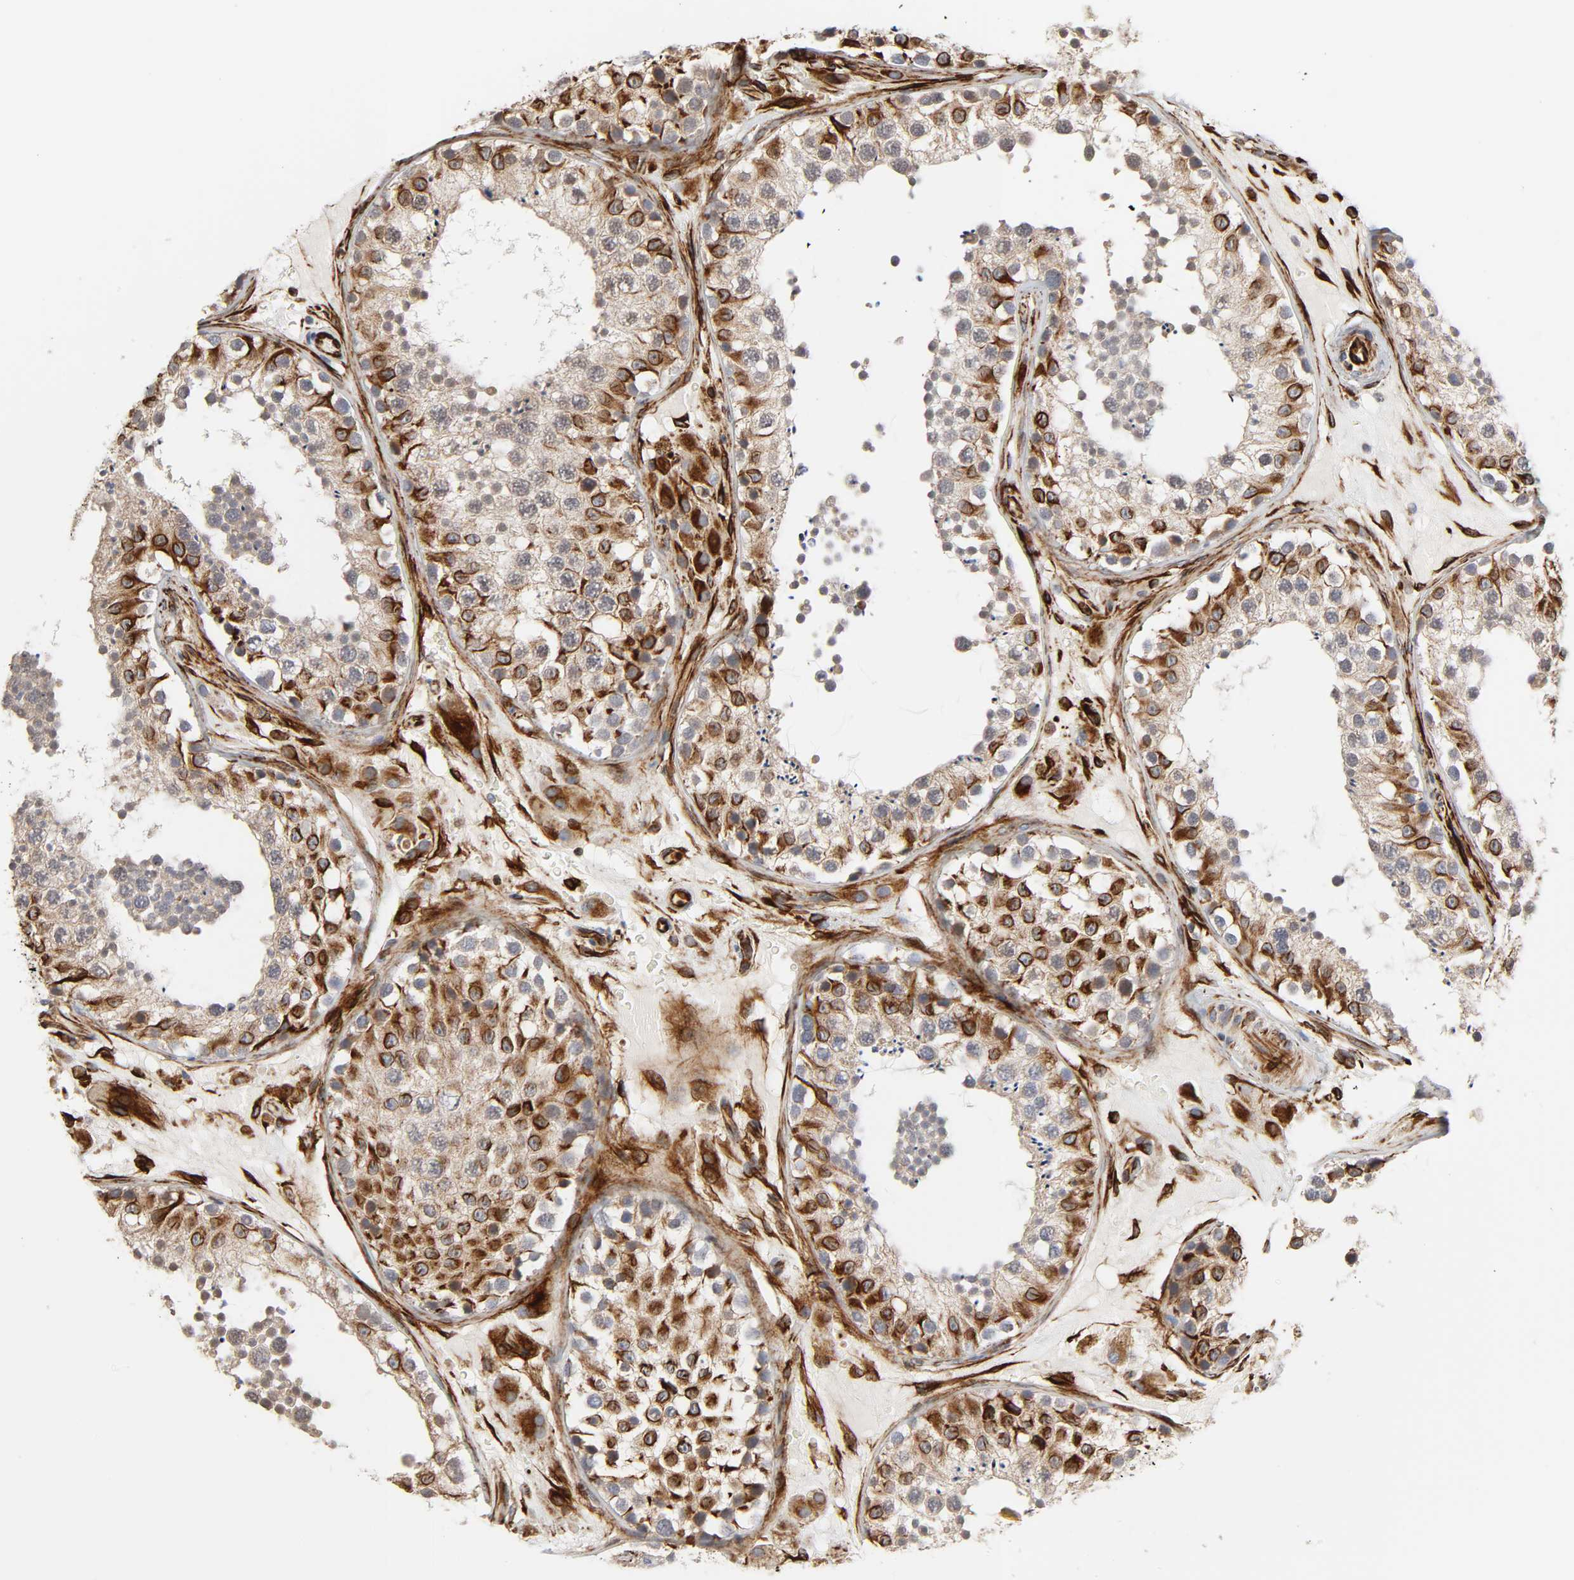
{"staining": {"intensity": "strong", "quantity": "<25%", "location": "cytoplasmic/membranous"}, "tissue": "testis", "cell_type": "Cells in seminiferous ducts", "image_type": "normal", "snomed": [{"axis": "morphology", "description": "Normal tissue, NOS"}, {"axis": "topography", "description": "Testis"}], "caption": "Immunohistochemical staining of benign testis displays <25% levels of strong cytoplasmic/membranous protein expression in about <25% of cells in seminiferous ducts.", "gene": "FAM118A", "patient": {"sex": "male", "age": 26}}